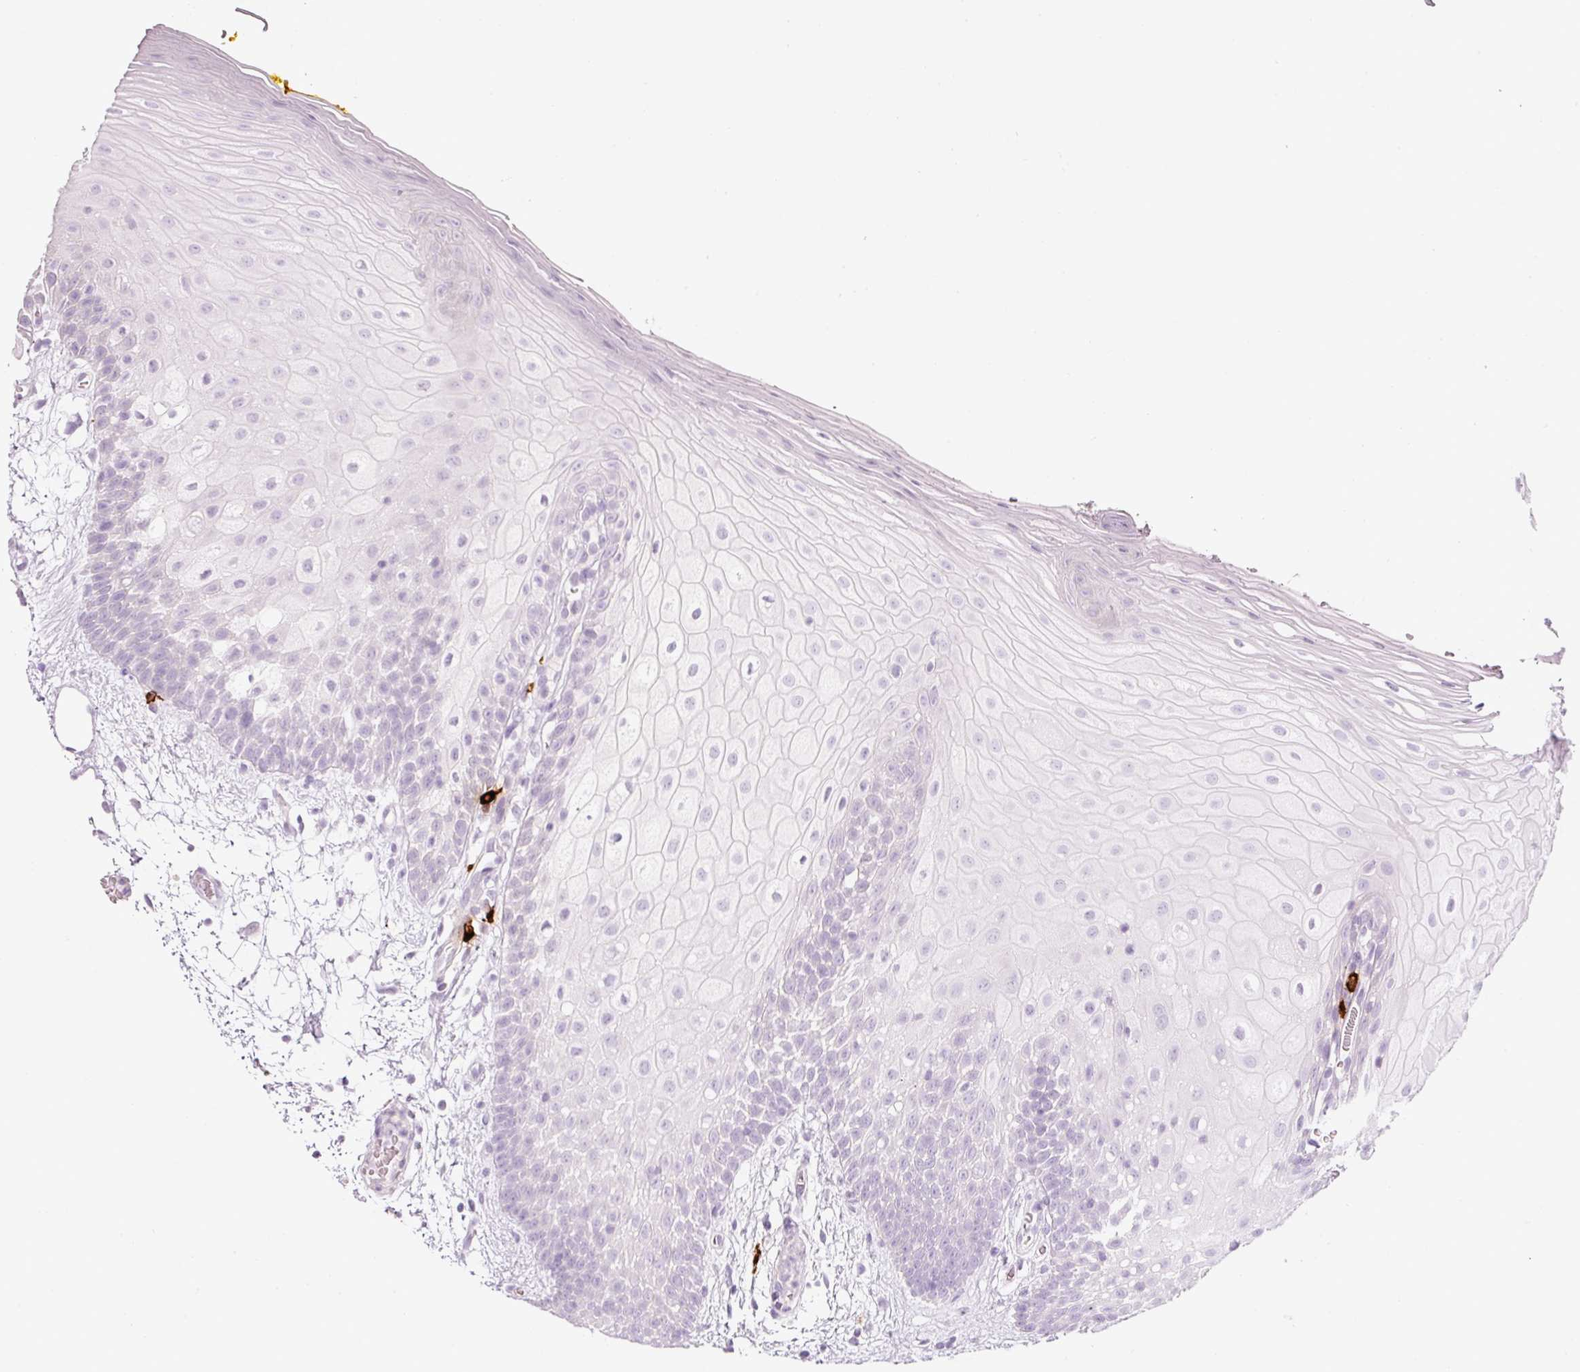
{"staining": {"intensity": "negative", "quantity": "none", "location": "none"}, "tissue": "oral mucosa", "cell_type": "Squamous epithelial cells", "image_type": "normal", "snomed": [{"axis": "morphology", "description": "Normal tissue, NOS"}, {"axis": "morphology", "description": "Squamous cell carcinoma, NOS"}, {"axis": "topography", "description": "Oral tissue"}, {"axis": "topography", "description": "Tounge, NOS"}, {"axis": "topography", "description": "Head-Neck"}], "caption": "Histopathology image shows no protein positivity in squamous epithelial cells of unremarkable oral mucosa.", "gene": "CMA1", "patient": {"sex": "male", "age": 76}}